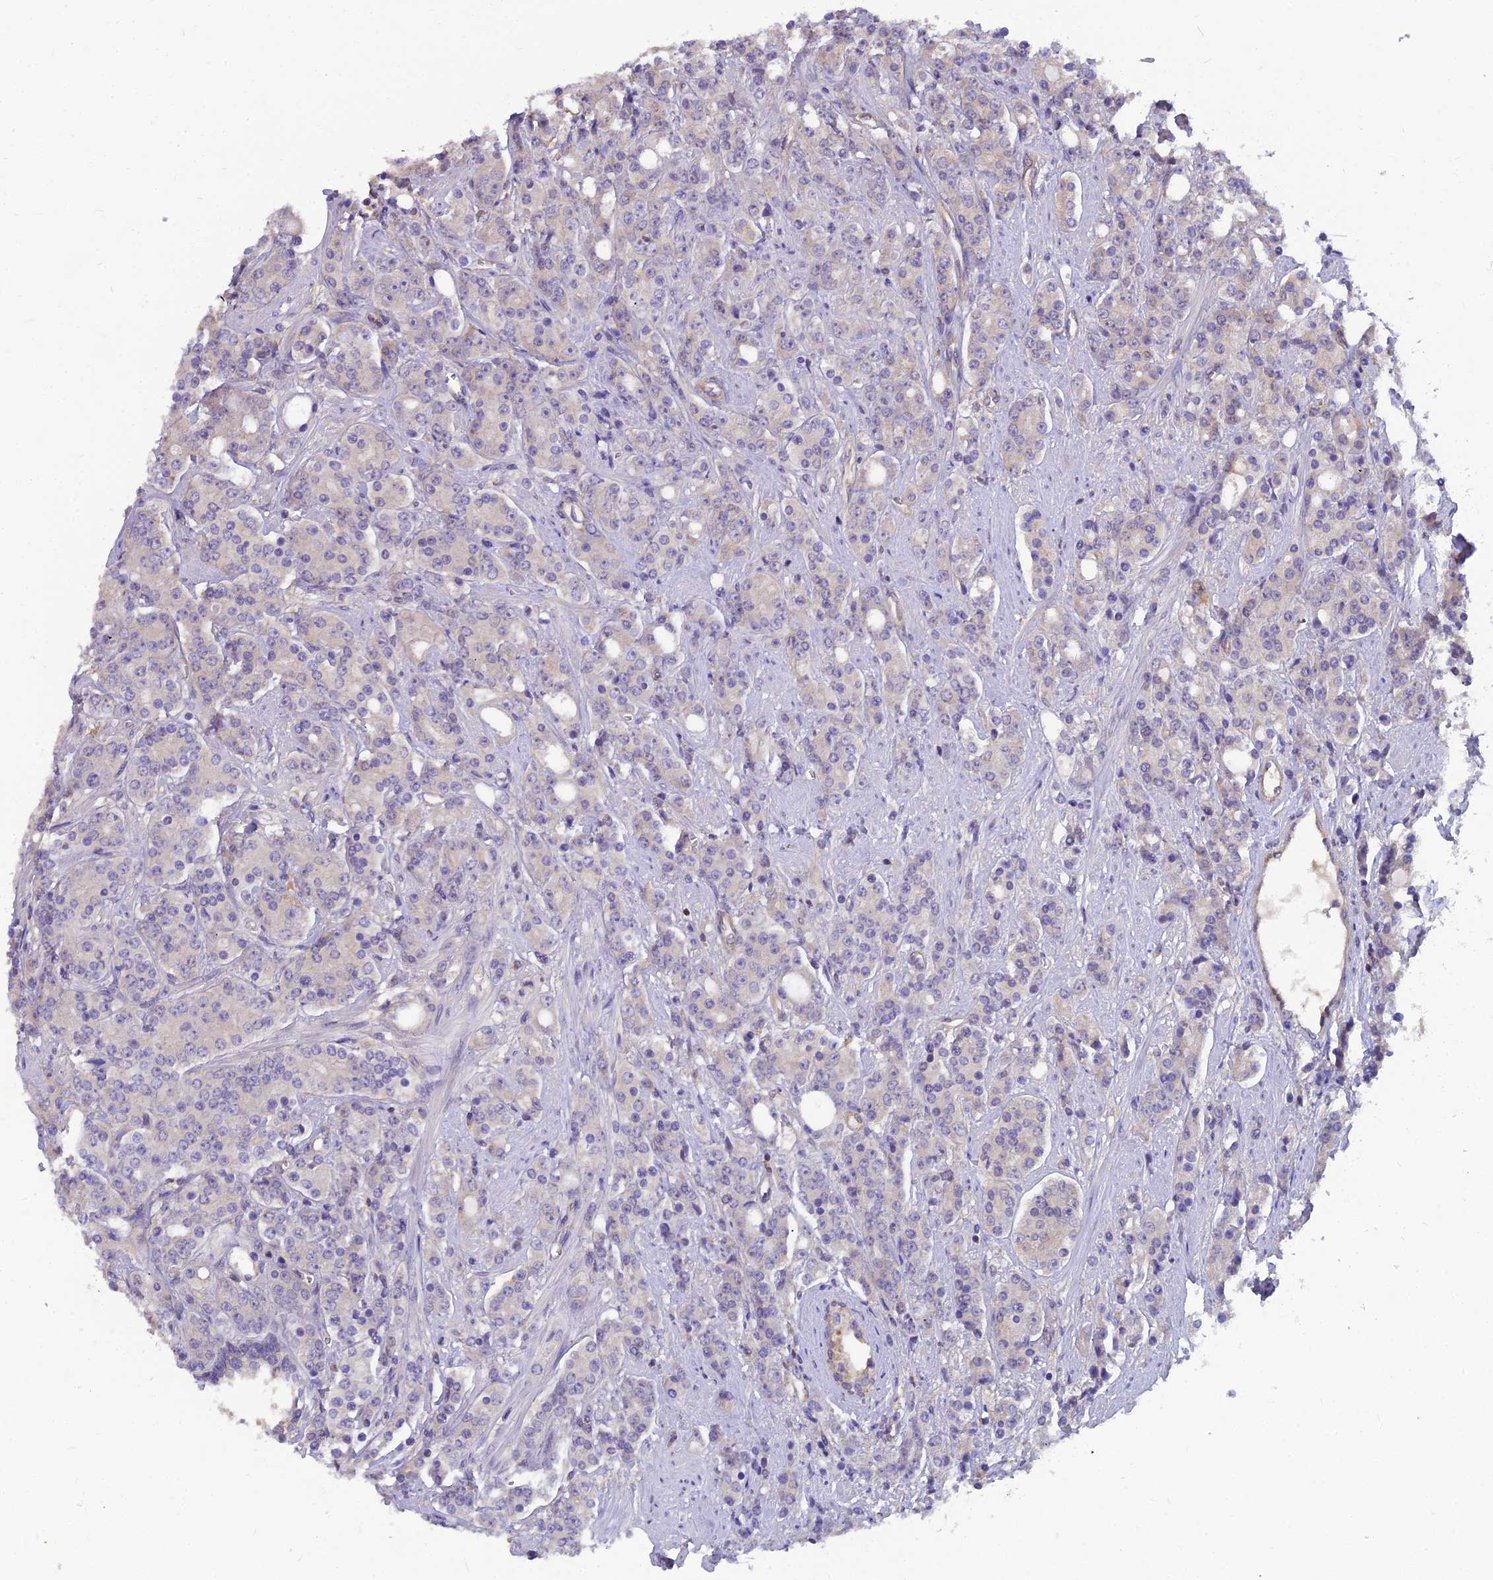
{"staining": {"intensity": "negative", "quantity": "none", "location": "none"}, "tissue": "prostate cancer", "cell_type": "Tumor cells", "image_type": "cancer", "snomed": [{"axis": "morphology", "description": "Adenocarcinoma, High grade"}, {"axis": "topography", "description": "Prostate"}], "caption": "Immunohistochemistry of human prostate cancer shows no staining in tumor cells.", "gene": "MVD", "patient": {"sex": "male", "age": 62}}